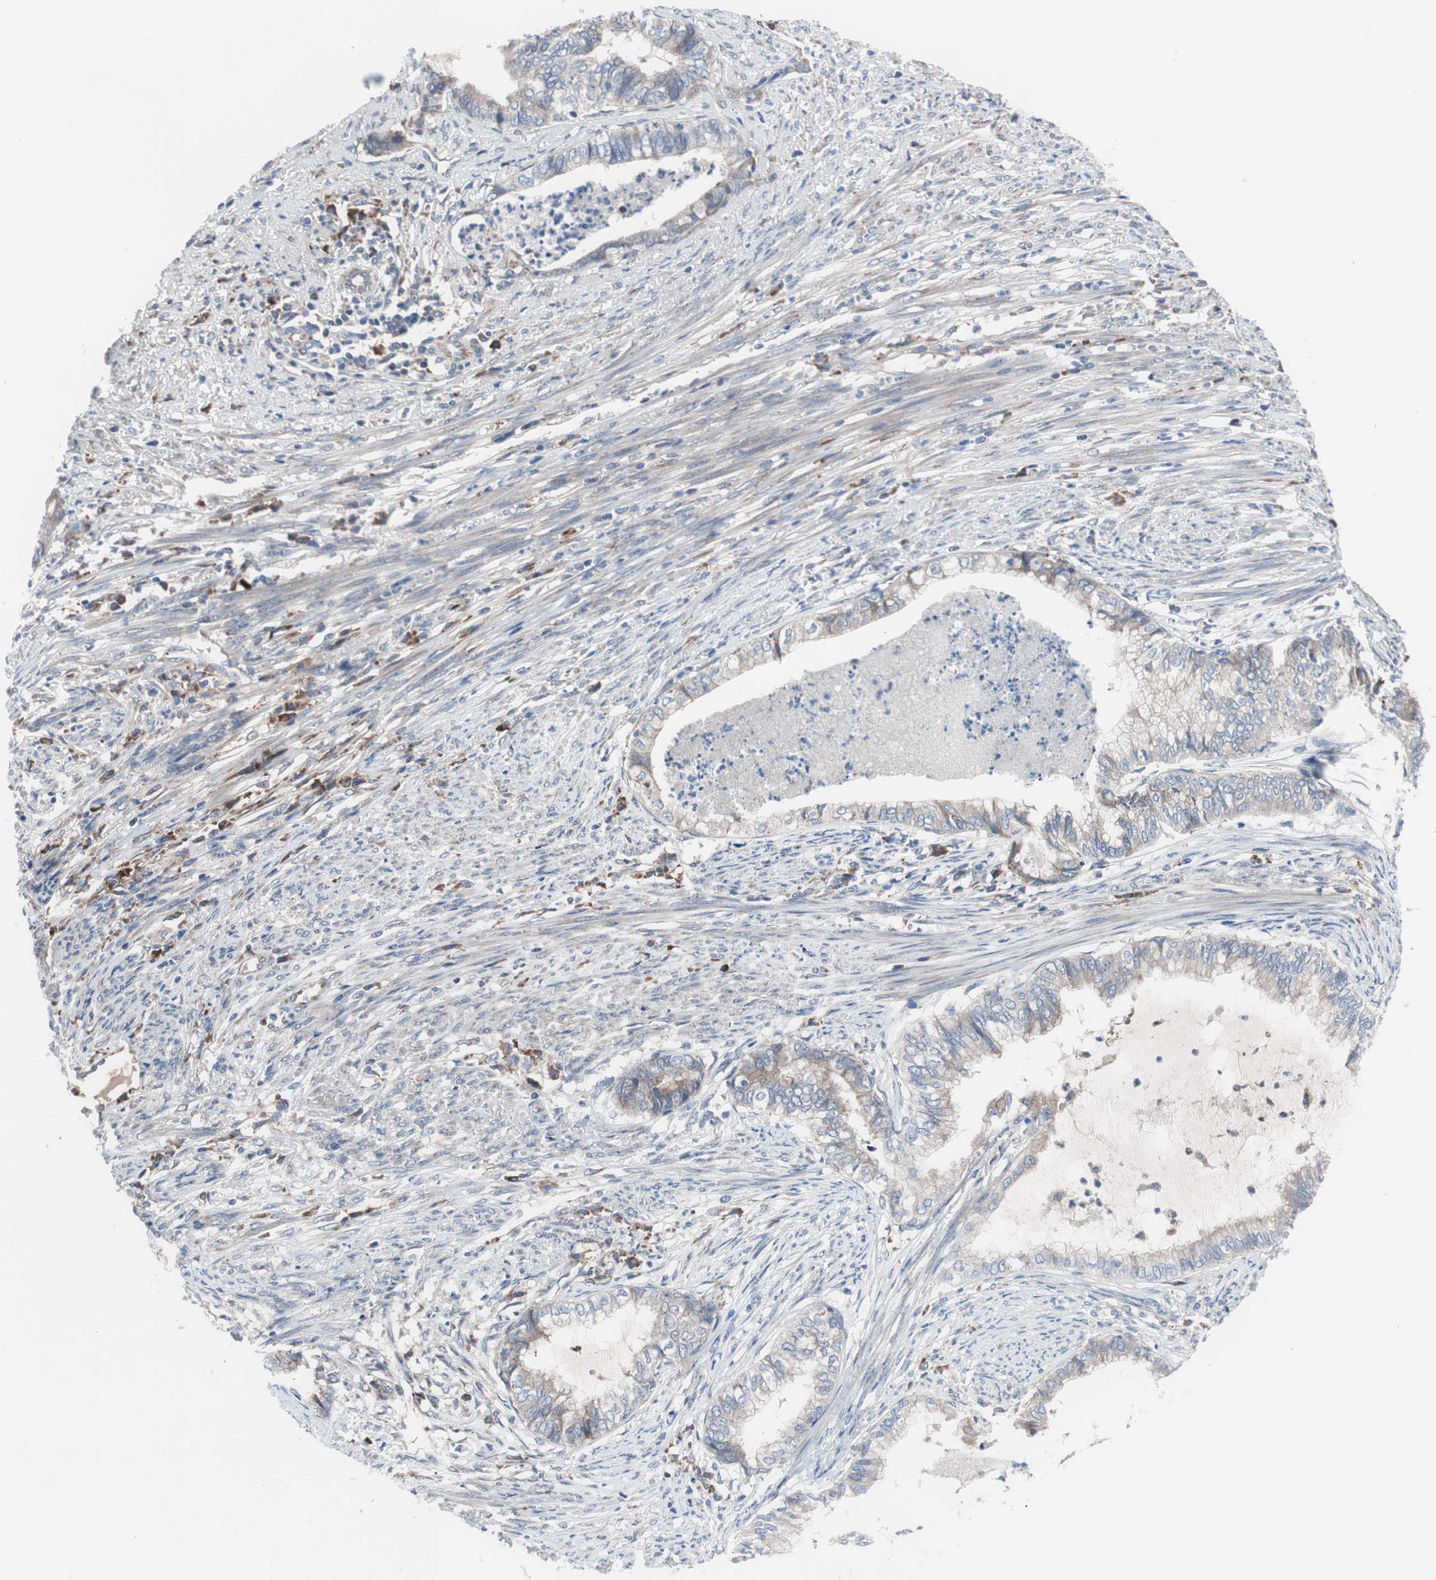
{"staining": {"intensity": "weak", "quantity": ">75%", "location": "cytoplasmic/membranous"}, "tissue": "endometrial cancer", "cell_type": "Tumor cells", "image_type": "cancer", "snomed": [{"axis": "morphology", "description": "Adenocarcinoma, NOS"}, {"axis": "topography", "description": "Endometrium"}], "caption": "Protein staining exhibits weak cytoplasmic/membranous expression in about >75% of tumor cells in endometrial adenocarcinoma.", "gene": "KANSL1", "patient": {"sex": "female", "age": 79}}